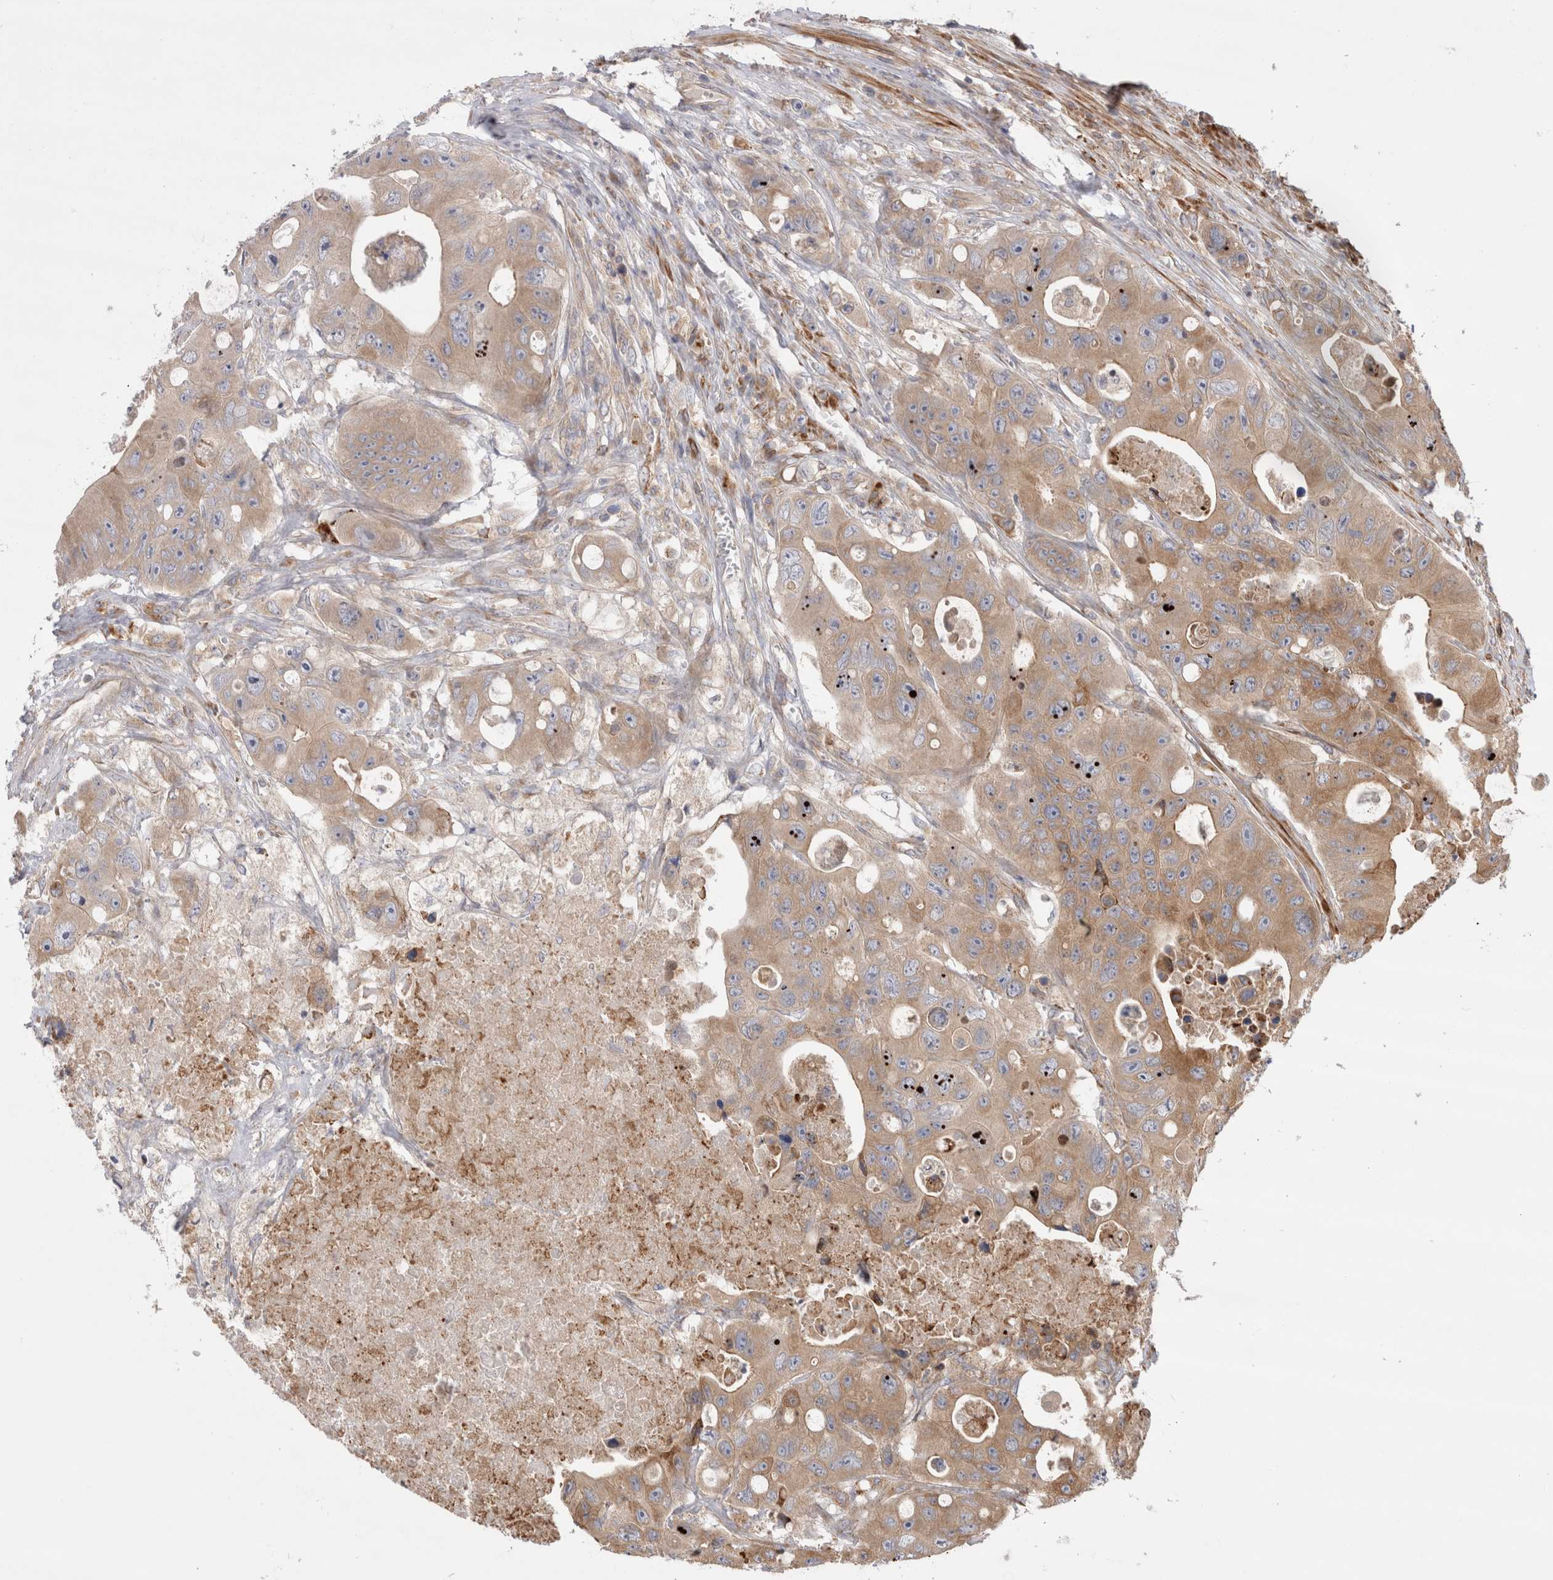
{"staining": {"intensity": "moderate", "quantity": "25%-75%", "location": "cytoplasmic/membranous"}, "tissue": "colorectal cancer", "cell_type": "Tumor cells", "image_type": "cancer", "snomed": [{"axis": "morphology", "description": "Adenocarcinoma, NOS"}, {"axis": "topography", "description": "Colon"}], "caption": "Tumor cells display moderate cytoplasmic/membranous expression in approximately 25%-75% of cells in colorectal cancer. The staining is performed using DAB brown chromogen to label protein expression. The nuclei are counter-stained blue using hematoxylin.", "gene": "PDCD10", "patient": {"sex": "female", "age": 46}}